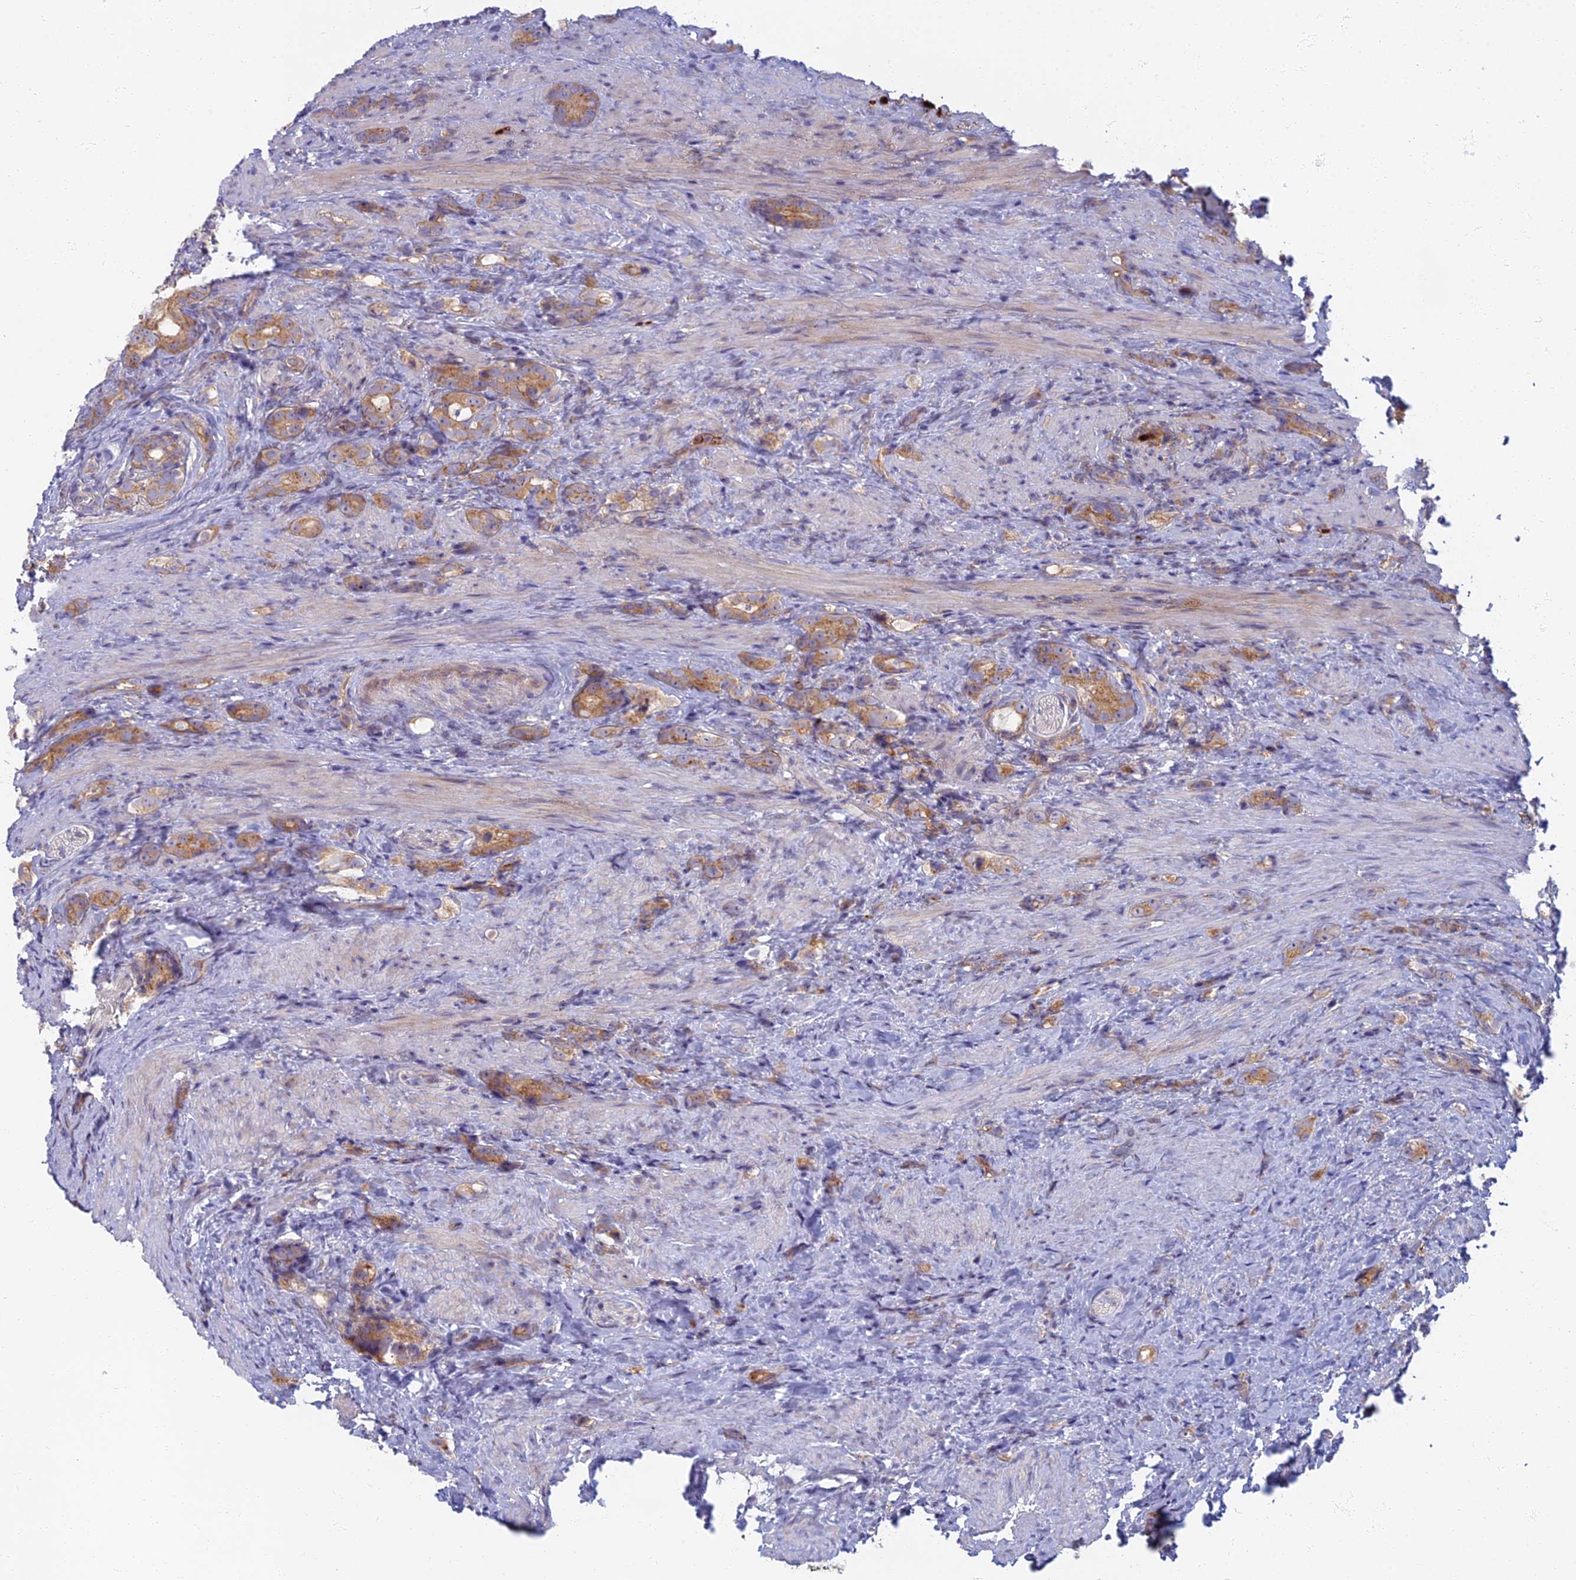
{"staining": {"intensity": "moderate", "quantity": ">75%", "location": "cytoplasmic/membranous"}, "tissue": "prostate cancer", "cell_type": "Tumor cells", "image_type": "cancer", "snomed": [{"axis": "morphology", "description": "Adenocarcinoma, High grade"}, {"axis": "topography", "description": "Prostate"}], "caption": "Prostate adenocarcinoma (high-grade) stained with a protein marker shows moderate staining in tumor cells.", "gene": "PROX2", "patient": {"sex": "male", "age": 63}}